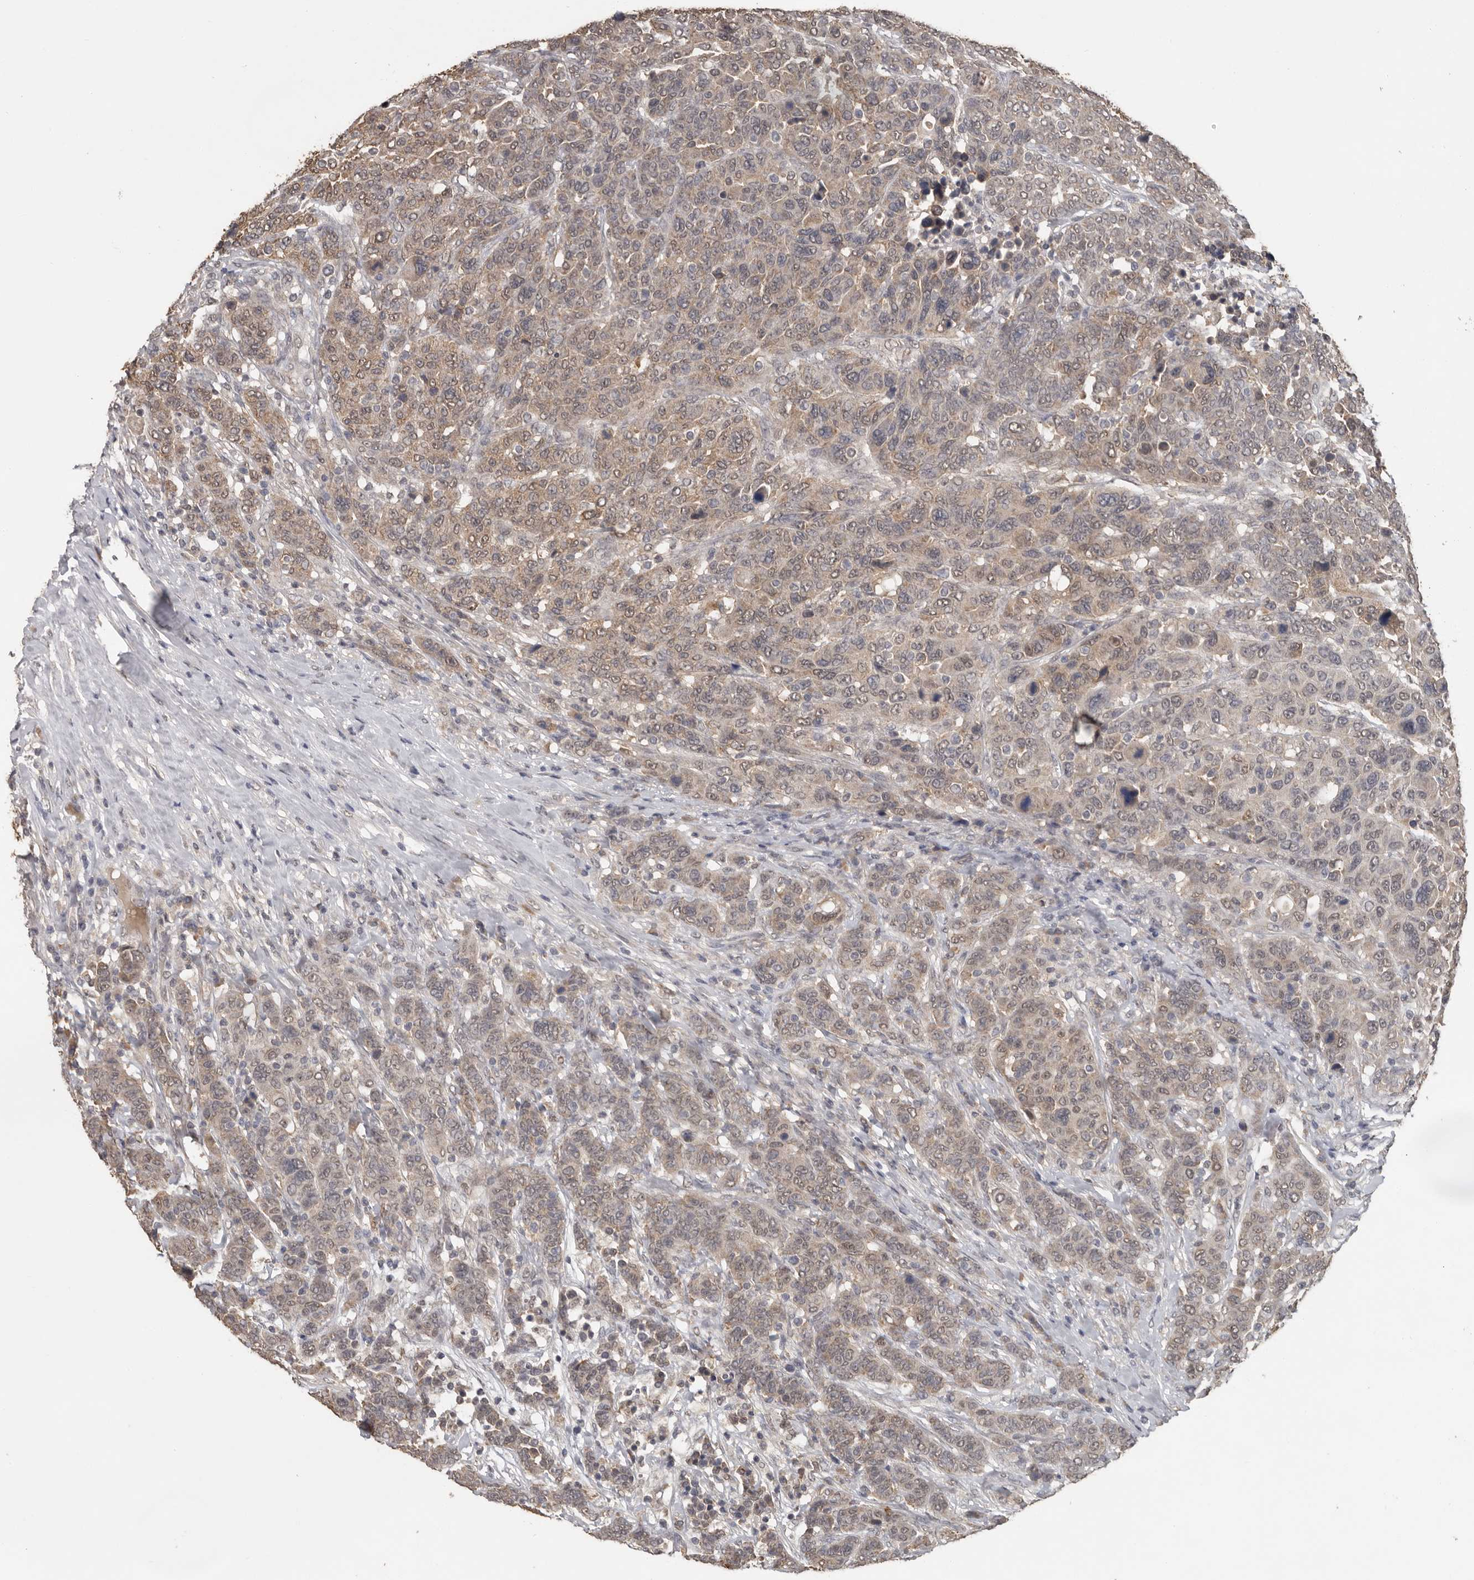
{"staining": {"intensity": "weak", "quantity": "25%-75%", "location": "cytoplasmic/membranous"}, "tissue": "breast cancer", "cell_type": "Tumor cells", "image_type": "cancer", "snomed": [{"axis": "morphology", "description": "Duct carcinoma"}, {"axis": "topography", "description": "Breast"}], "caption": "Immunohistochemistry (IHC) (DAB) staining of human intraductal carcinoma (breast) demonstrates weak cytoplasmic/membranous protein staining in approximately 25%-75% of tumor cells. The staining is performed using DAB brown chromogen to label protein expression. The nuclei are counter-stained blue using hematoxylin.", "gene": "MTF1", "patient": {"sex": "female", "age": 37}}